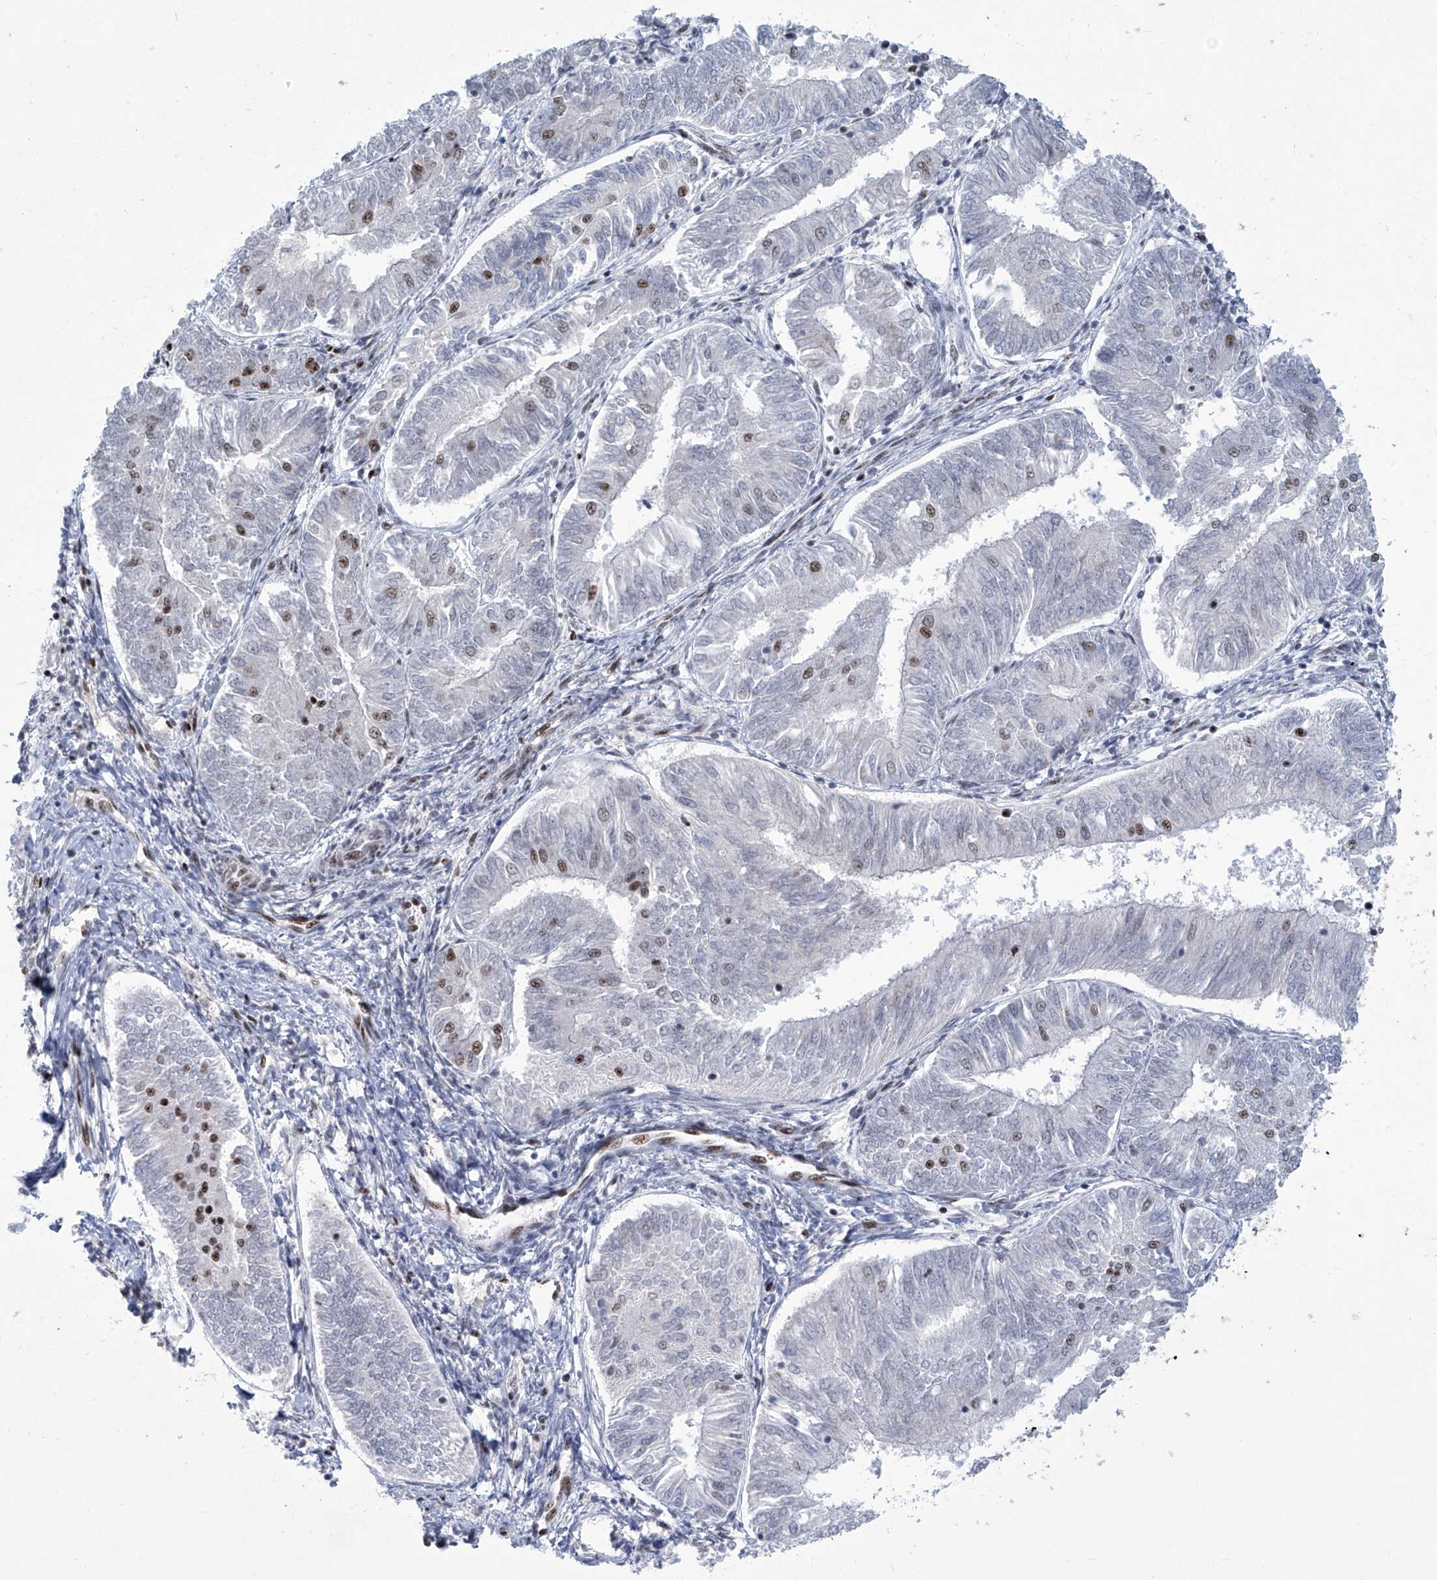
{"staining": {"intensity": "weak", "quantity": "<25%", "location": "nuclear"}, "tissue": "endometrial cancer", "cell_type": "Tumor cells", "image_type": "cancer", "snomed": [{"axis": "morphology", "description": "Adenocarcinoma, NOS"}, {"axis": "topography", "description": "Endometrium"}], "caption": "Tumor cells show no significant positivity in endometrial cancer. (DAB (3,3'-diaminobenzidine) IHC visualized using brightfield microscopy, high magnification).", "gene": "FBXL4", "patient": {"sex": "female", "age": 58}}